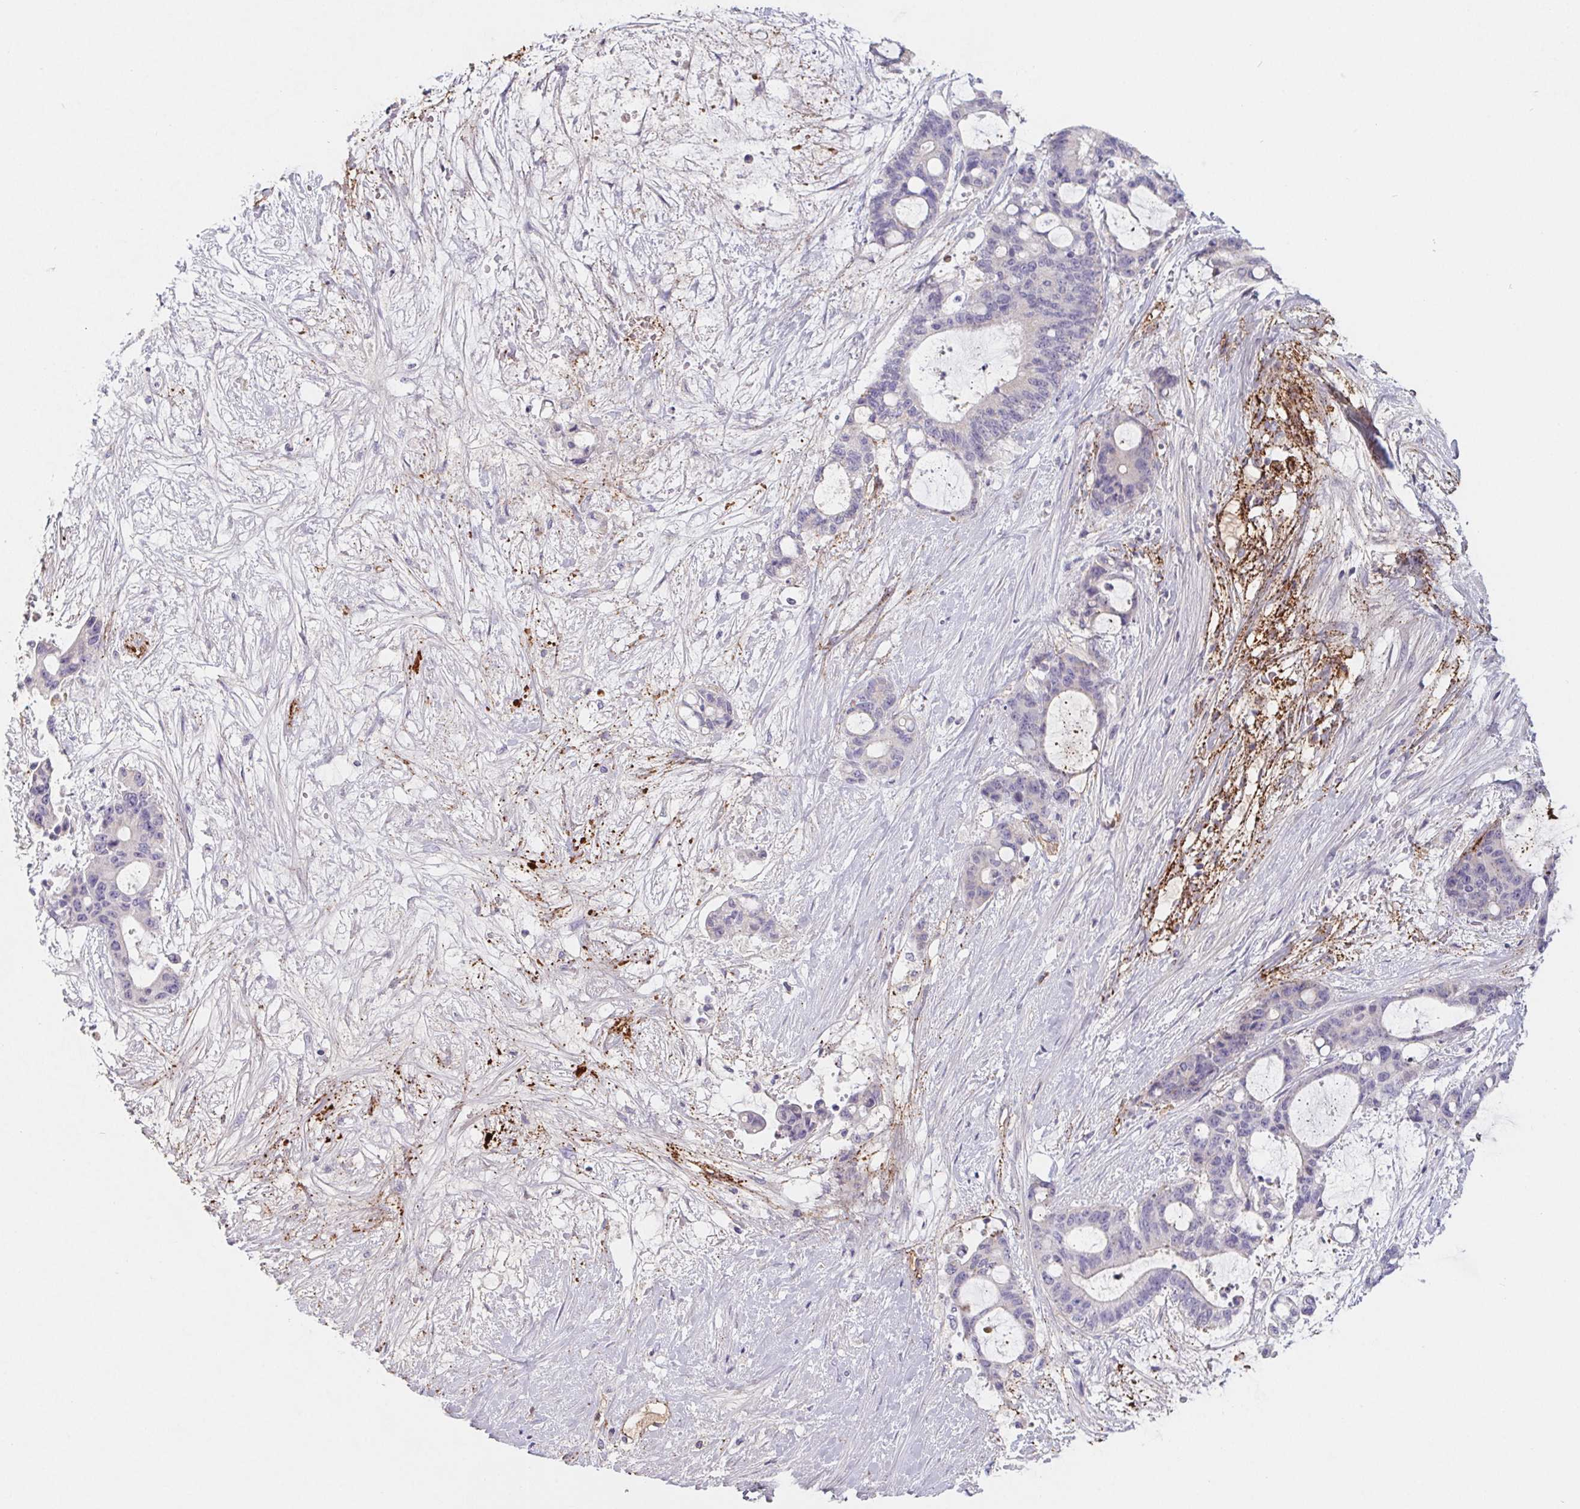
{"staining": {"intensity": "negative", "quantity": "none", "location": "none"}, "tissue": "liver cancer", "cell_type": "Tumor cells", "image_type": "cancer", "snomed": [{"axis": "morphology", "description": "Normal tissue, NOS"}, {"axis": "morphology", "description": "Cholangiocarcinoma"}, {"axis": "topography", "description": "Liver"}, {"axis": "topography", "description": "Peripheral nerve tissue"}], "caption": "This is an immunohistochemistry (IHC) photomicrograph of human liver cholangiocarcinoma. There is no positivity in tumor cells.", "gene": "LPA", "patient": {"sex": "female", "age": 73}}